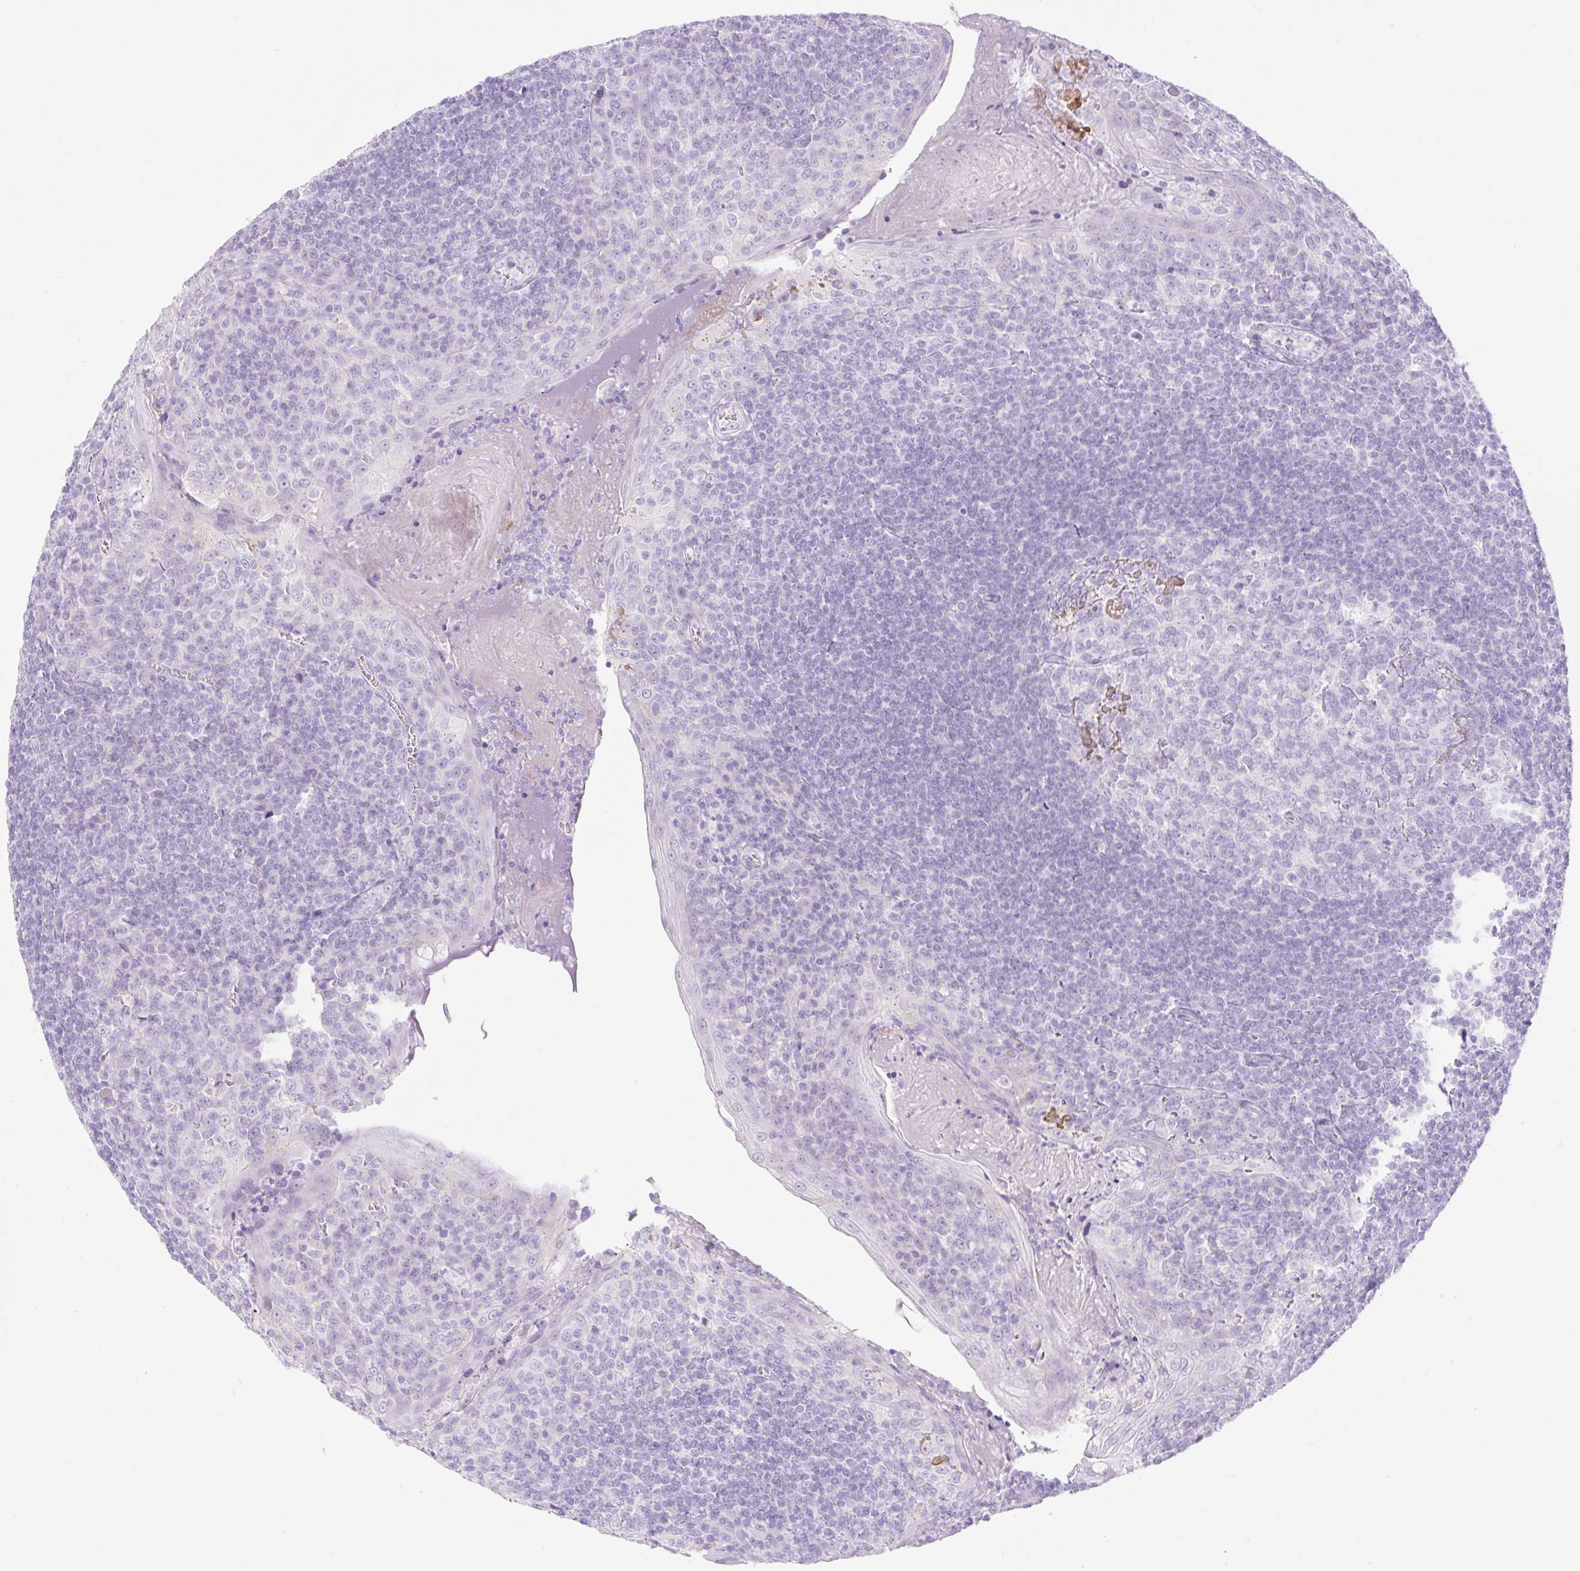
{"staining": {"intensity": "negative", "quantity": "none", "location": "none"}, "tissue": "tonsil", "cell_type": "Germinal center cells", "image_type": "normal", "snomed": [{"axis": "morphology", "description": "Normal tissue, NOS"}, {"axis": "topography", "description": "Tonsil"}], "caption": "IHC image of unremarkable tonsil: tonsil stained with DAB (3,3'-diaminobenzidine) exhibits no significant protein positivity in germinal center cells.", "gene": "CDX1", "patient": {"sex": "male", "age": 27}}